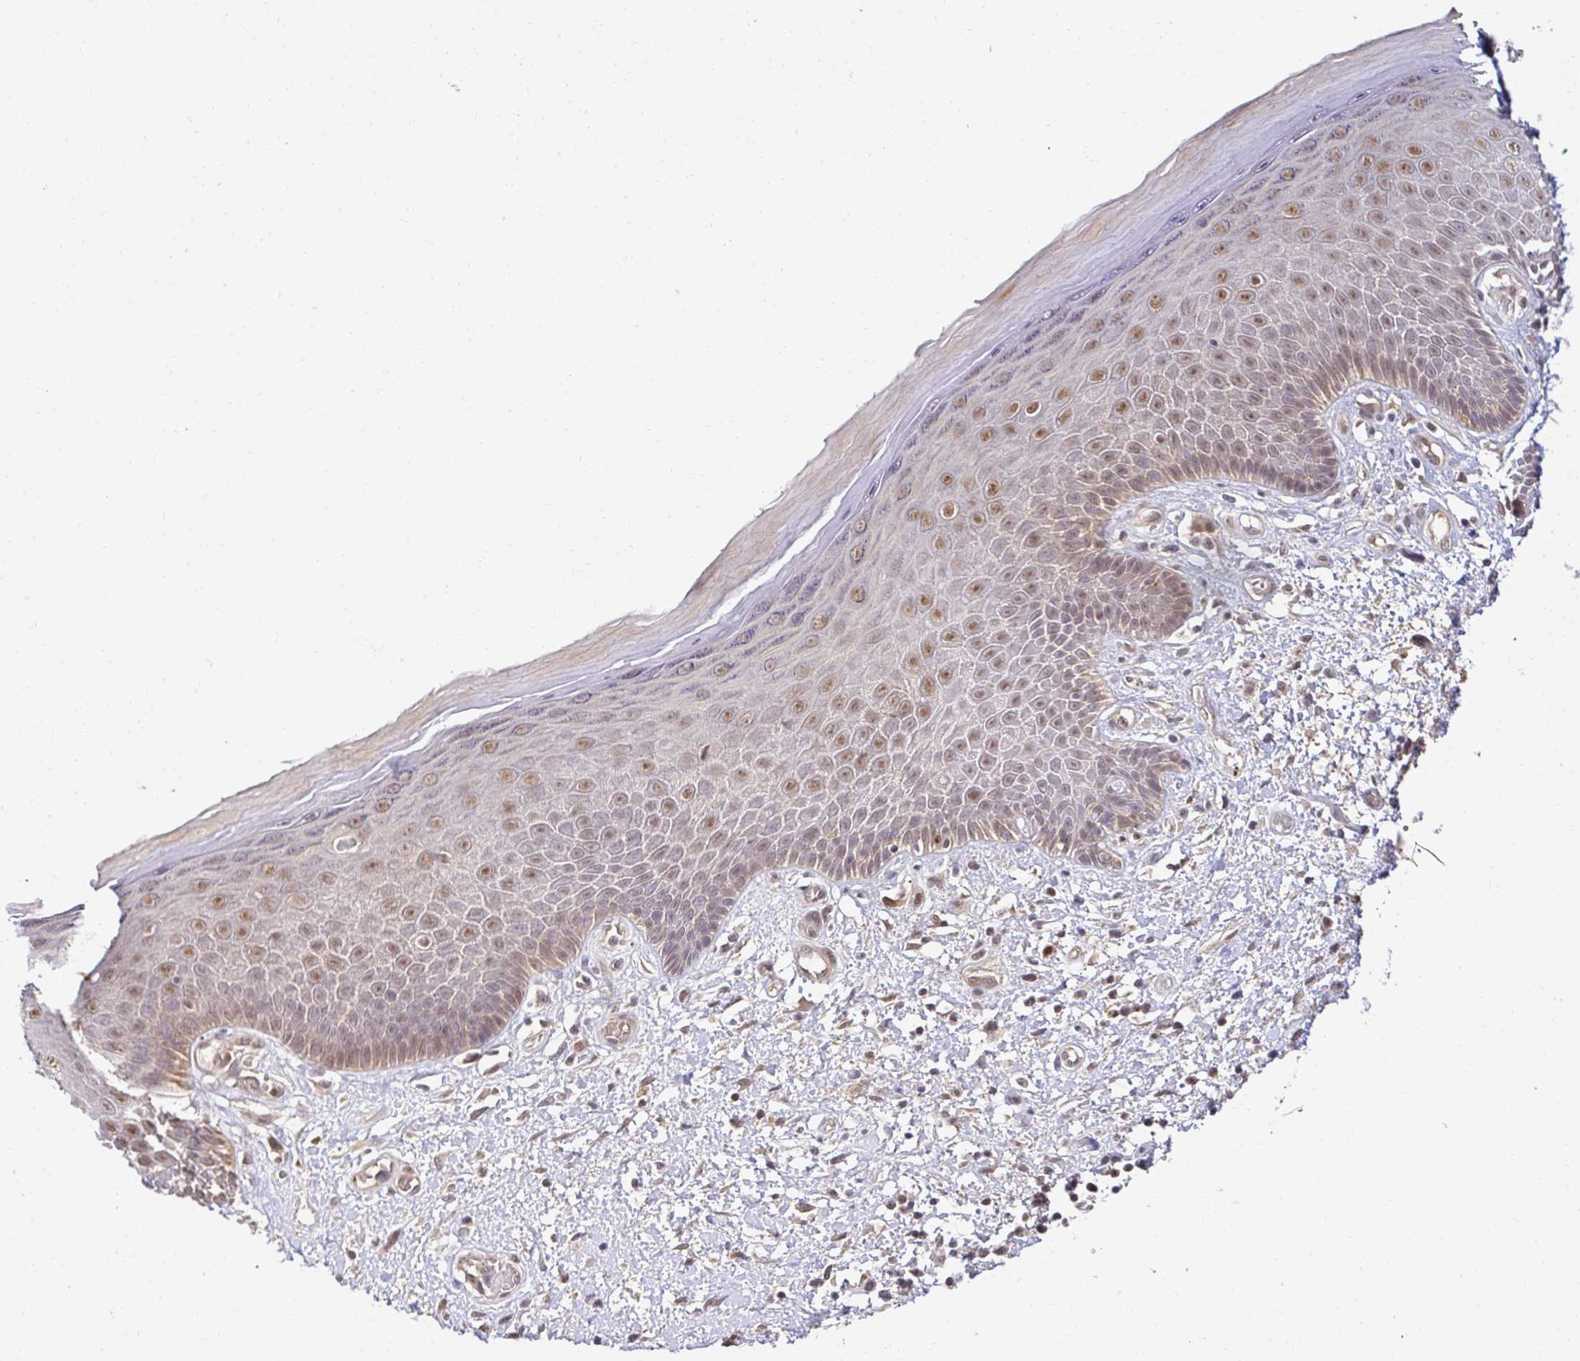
{"staining": {"intensity": "moderate", "quantity": ">75%", "location": "nuclear"}, "tissue": "skin", "cell_type": "Epidermal cells", "image_type": "normal", "snomed": [{"axis": "morphology", "description": "Normal tissue, NOS"}, {"axis": "topography", "description": "Anal"}, {"axis": "topography", "description": "Peripheral nerve tissue"}], "caption": "Epidermal cells demonstrate medium levels of moderate nuclear positivity in approximately >75% of cells in normal human skin. (Brightfield microscopy of DAB IHC at high magnification).", "gene": "PSMA4", "patient": {"sex": "male", "age": 78}}